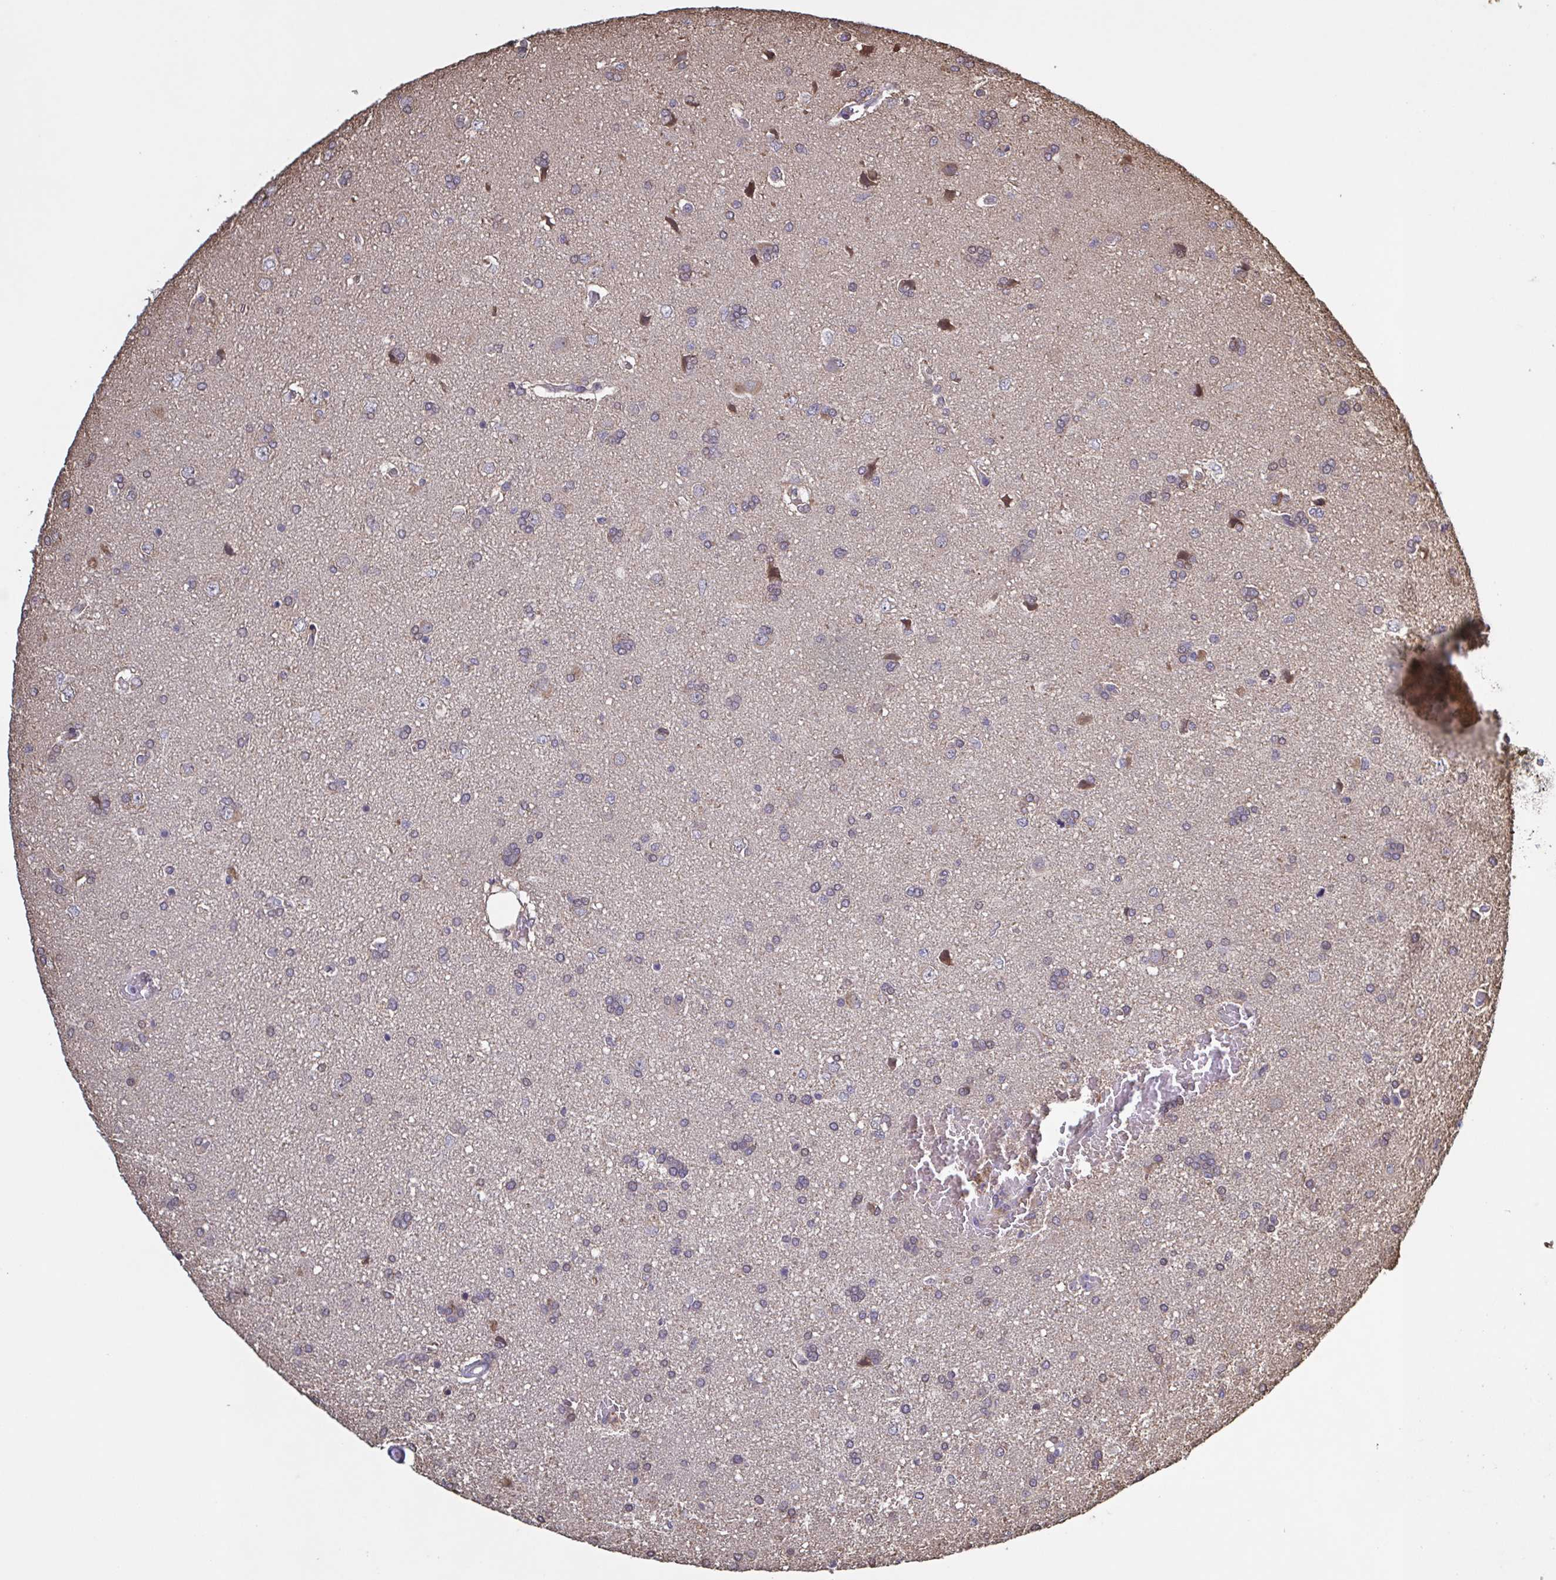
{"staining": {"intensity": "negative", "quantity": "none", "location": "none"}, "tissue": "glioma", "cell_type": "Tumor cells", "image_type": "cancer", "snomed": [{"axis": "morphology", "description": "Glioma, malignant, High grade"}, {"axis": "topography", "description": "Brain"}], "caption": "This image is of malignant glioma (high-grade) stained with immunohistochemistry to label a protein in brown with the nuclei are counter-stained blue. There is no positivity in tumor cells.", "gene": "ZNF200", "patient": {"sex": "male", "age": 68}}